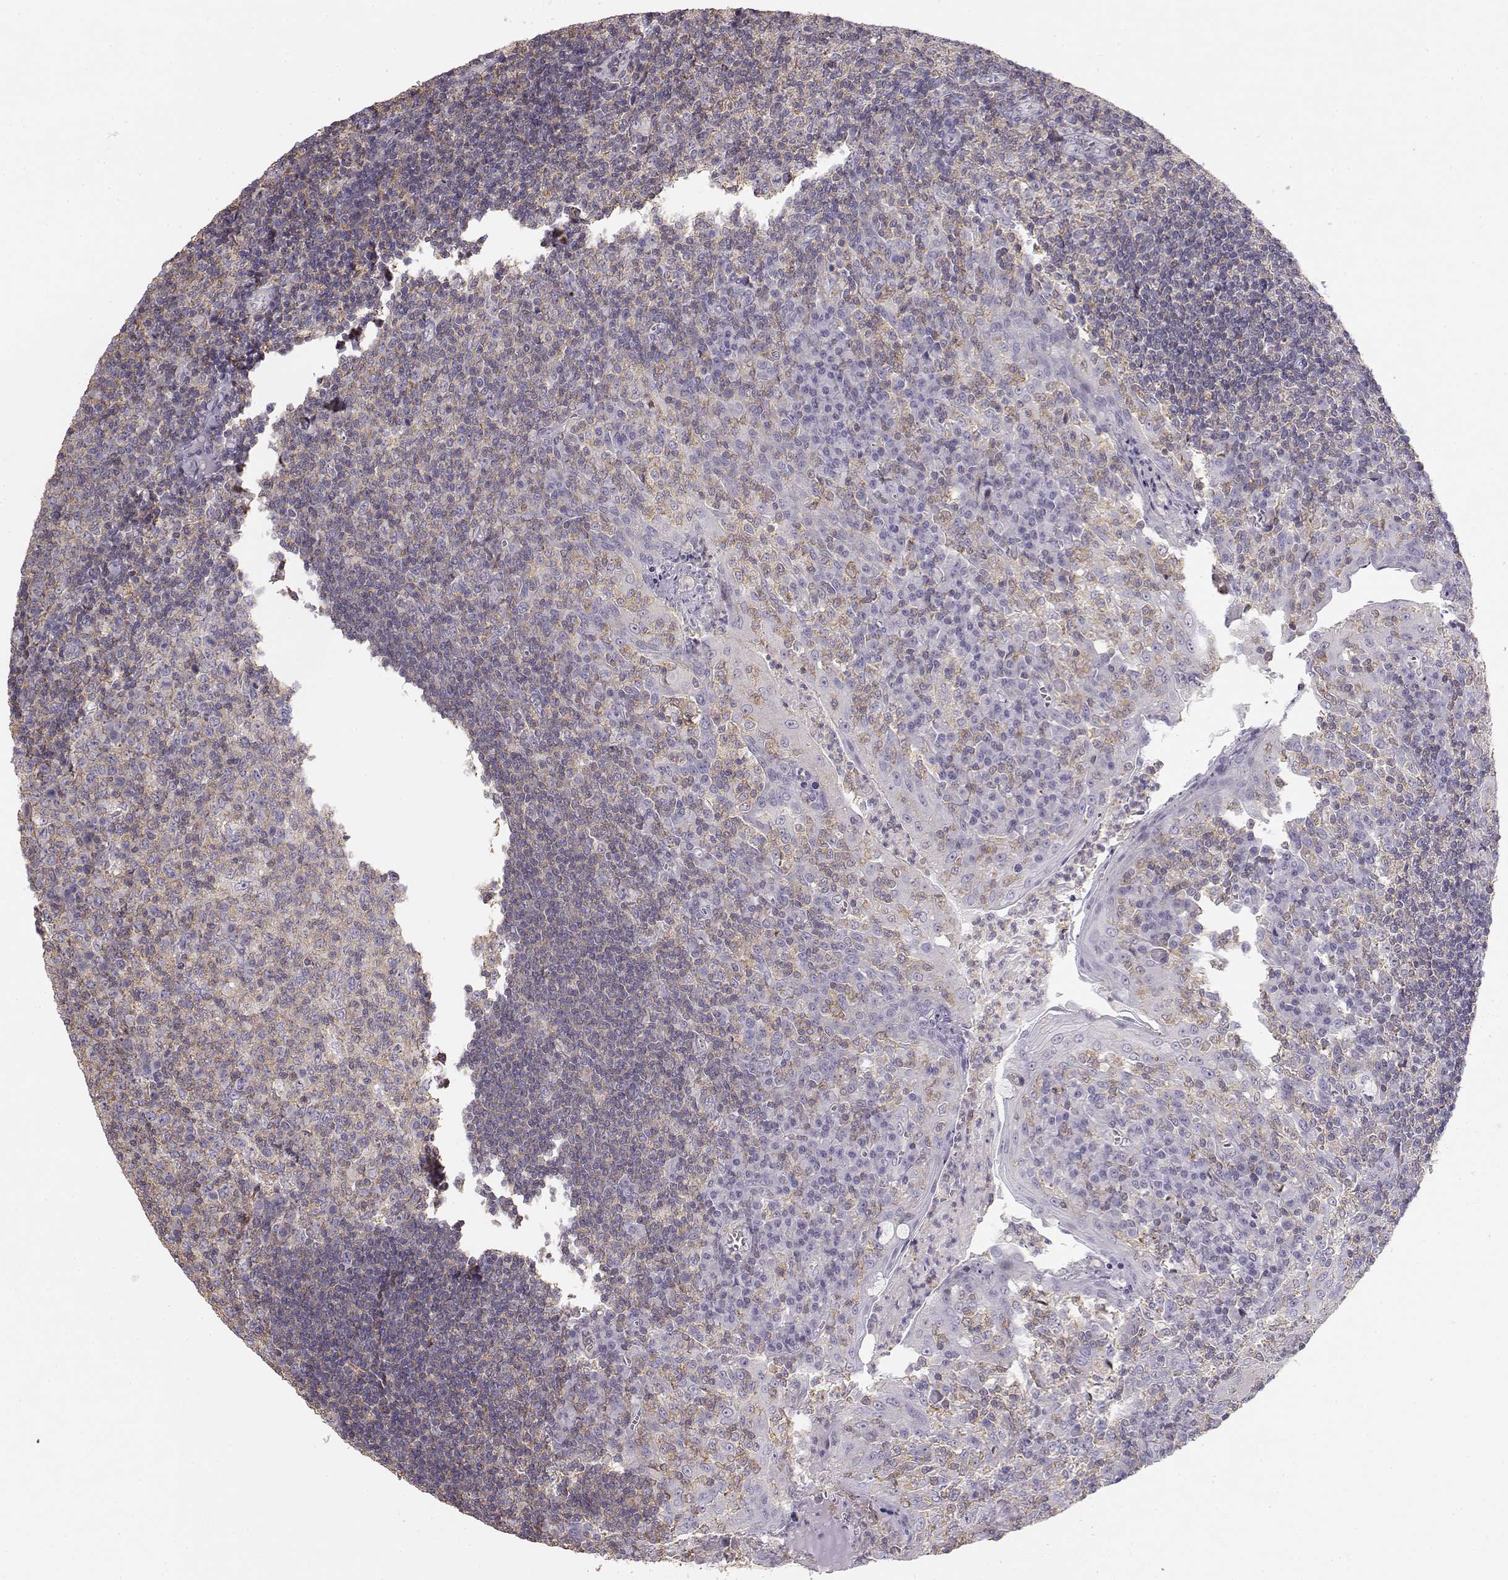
{"staining": {"intensity": "weak", "quantity": "<25%", "location": "cytoplasmic/membranous"}, "tissue": "tonsil", "cell_type": "Germinal center cells", "image_type": "normal", "snomed": [{"axis": "morphology", "description": "Normal tissue, NOS"}, {"axis": "topography", "description": "Tonsil"}], "caption": "Tonsil was stained to show a protein in brown. There is no significant staining in germinal center cells. (Stains: DAB (3,3'-diaminobenzidine) IHC with hematoxylin counter stain, Microscopy: brightfield microscopy at high magnification).", "gene": "DAPL1", "patient": {"sex": "female", "age": 12}}